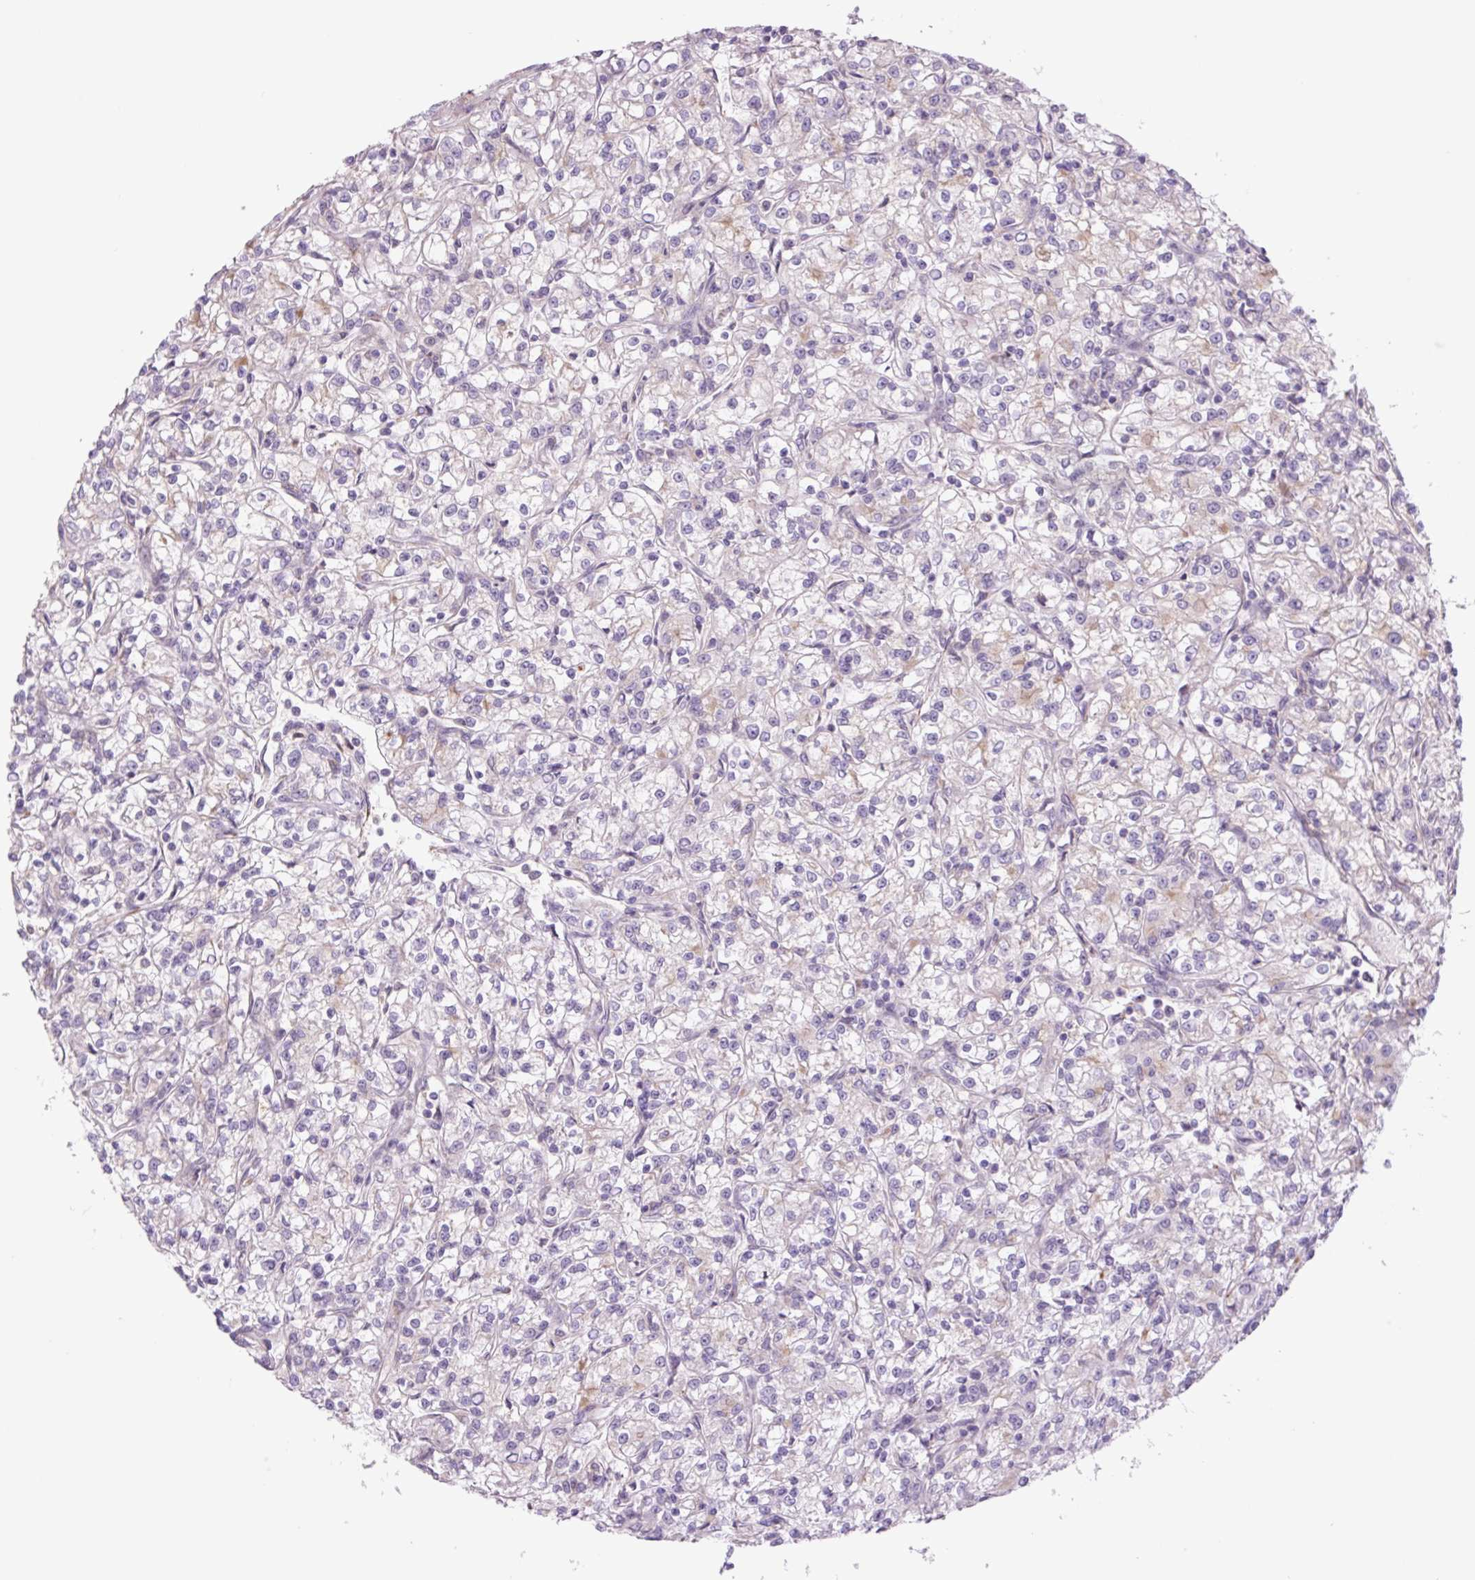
{"staining": {"intensity": "negative", "quantity": "none", "location": "none"}, "tissue": "renal cancer", "cell_type": "Tumor cells", "image_type": "cancer", "snomed": [{"axis": "morphology", "description": "Adenocarcinoma, NOS"}, {"axis": "topography", "description": "Kidney"}], "caption": "This image is of adenocarcinoma (renal) stained with immunohistochemistry (IHC) to label a protein in brown with the nuclei are counter-stained blue. There is no positivity in tumor cells.", "gene": "PLA2G4A", "patient": {"sex": "female", "age": 59}}